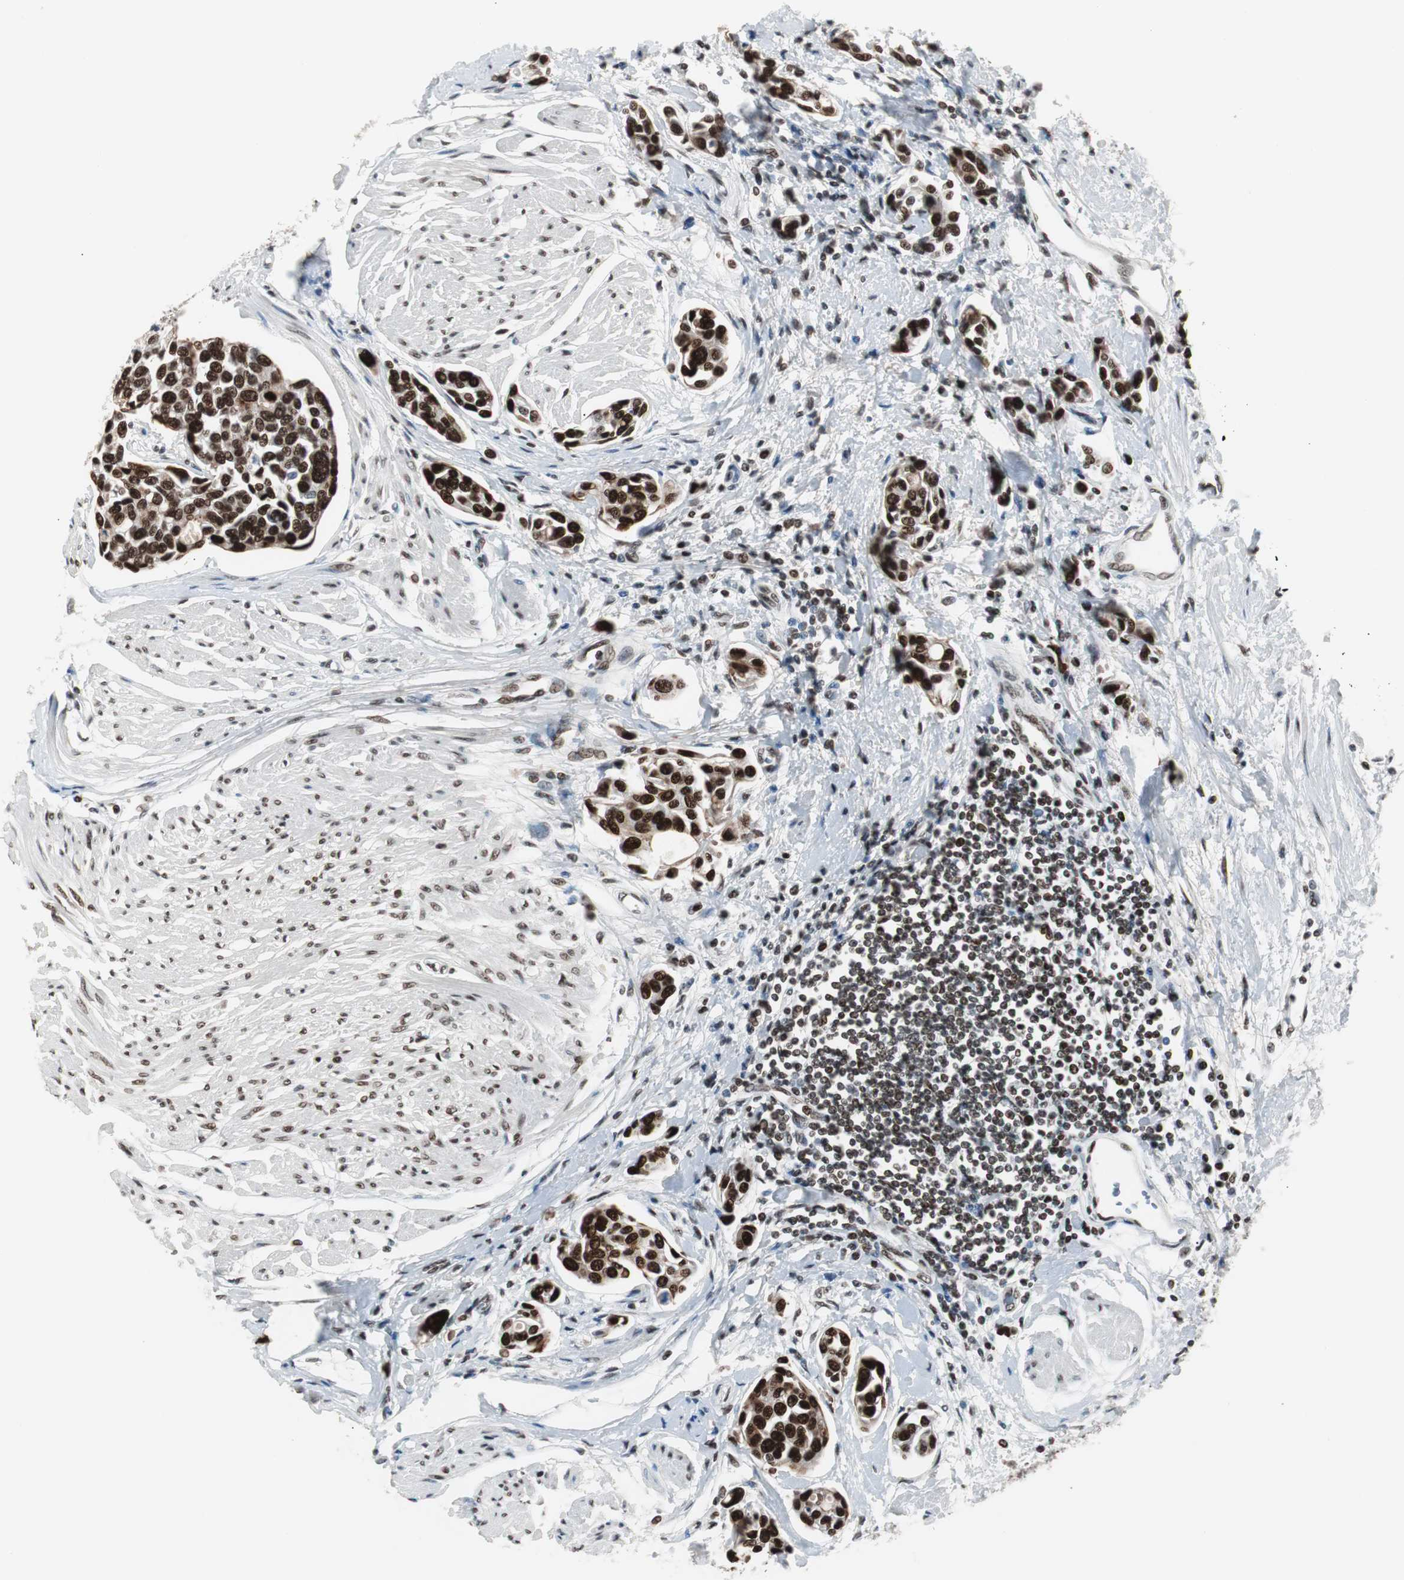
{"staining": {"intensity": "strong", "quantity": ">75%", "location": "nuclear"}, "tissue": "urothelial cancer", "cell_type": "Tumor cells", "image_type": "cancer", "snomed": [{"axis": "morphology", "description": "Urothelial carcinoma, High grade"}, {"axis": "topography", "description": "Urinary bladder"}], "caption": "Protein expression by immunohistochemistry exhibits strong nuclear expression in approximately >75% of tumor cells in urothelial cancer. The protein of interest is stained brown, and the nuclei are stained in blue (DAB IHC with brightfield microscopy, high magnification).", "gene": "XRCC1", "patient": {"sex": "male", "age": 78}}